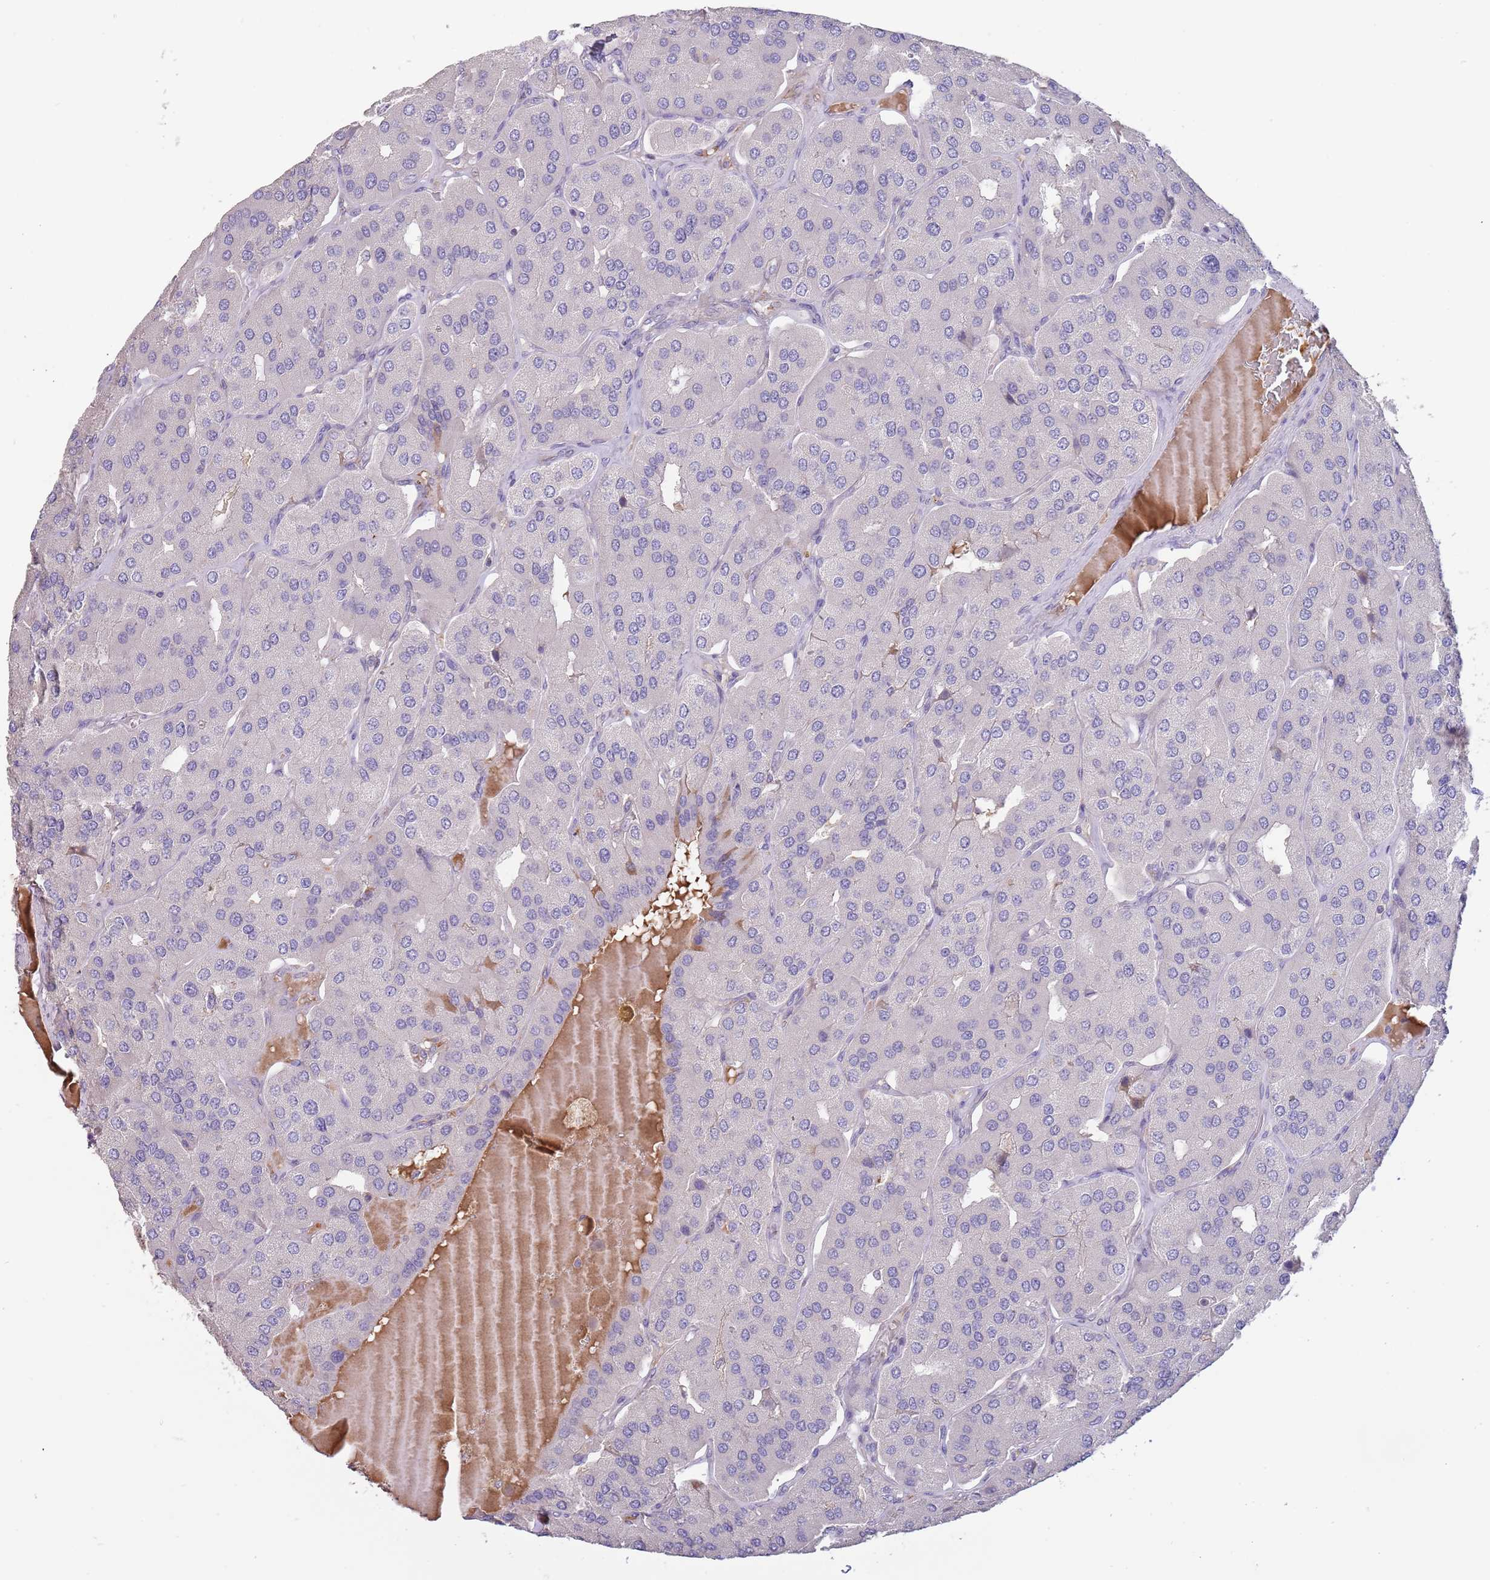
{"staining": {"intensity": "negative", "quantity": "none", "location": "none"}, "tissue": "parathyroid gland", "cell_type": "Glandular cells", "image_type": "normal", "snomed": [{"axis": "morphology", "description": "Normal tissue, NOS"}, {"axis": "morphology", "description": "Adenoma, NOS"}, {"axis": "topography", "description": "Parathyroid gland"}], "caption": "Histopathology image shows no significant protein positivity in glandular cells of benign parathyroid gland. (DAB immunohistochemistry (IHC) visualized using brightfield microscopy, high magnification).", "gene": "SUSD1", "patient": {"sex": "female", "age": 86}}